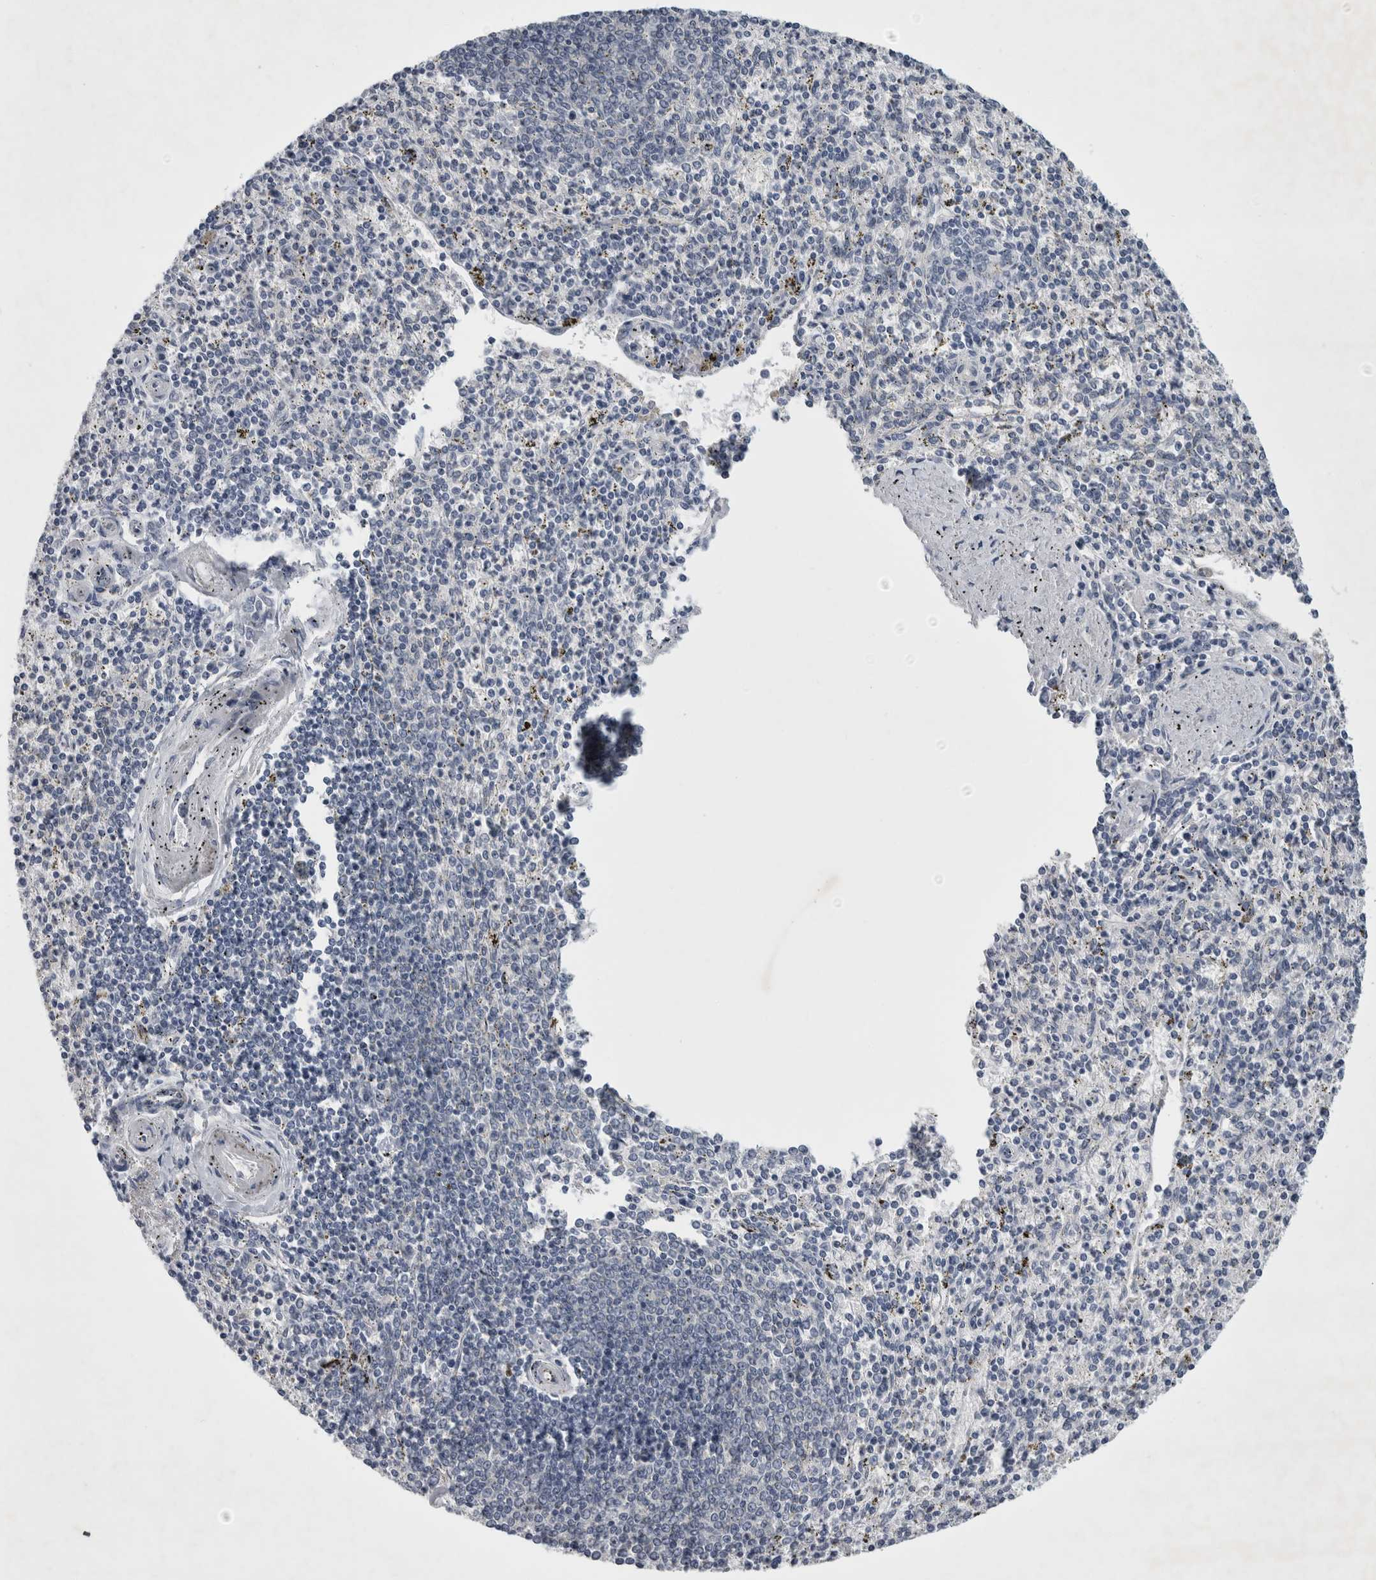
{"staining": {"intensity": "negative", "quantity": "none", "location": "none"}, "tissue": "spleen", "cell_type": "Cells in red pulp", "image_type": "normal", "snomed": [{"axis": "morphology", "description": "Normal tissue, NOS"}, {"axis": "topography", "description": "Spleen"}], "caption": "A high-resolution histopathology image shows IHC staining of normal spleen, which displays no significant positivity in cells in red pulp. Nuclei are stained in blue.", "gene": "FXYD7", "patient": {"sex": "male", "age": 72}}